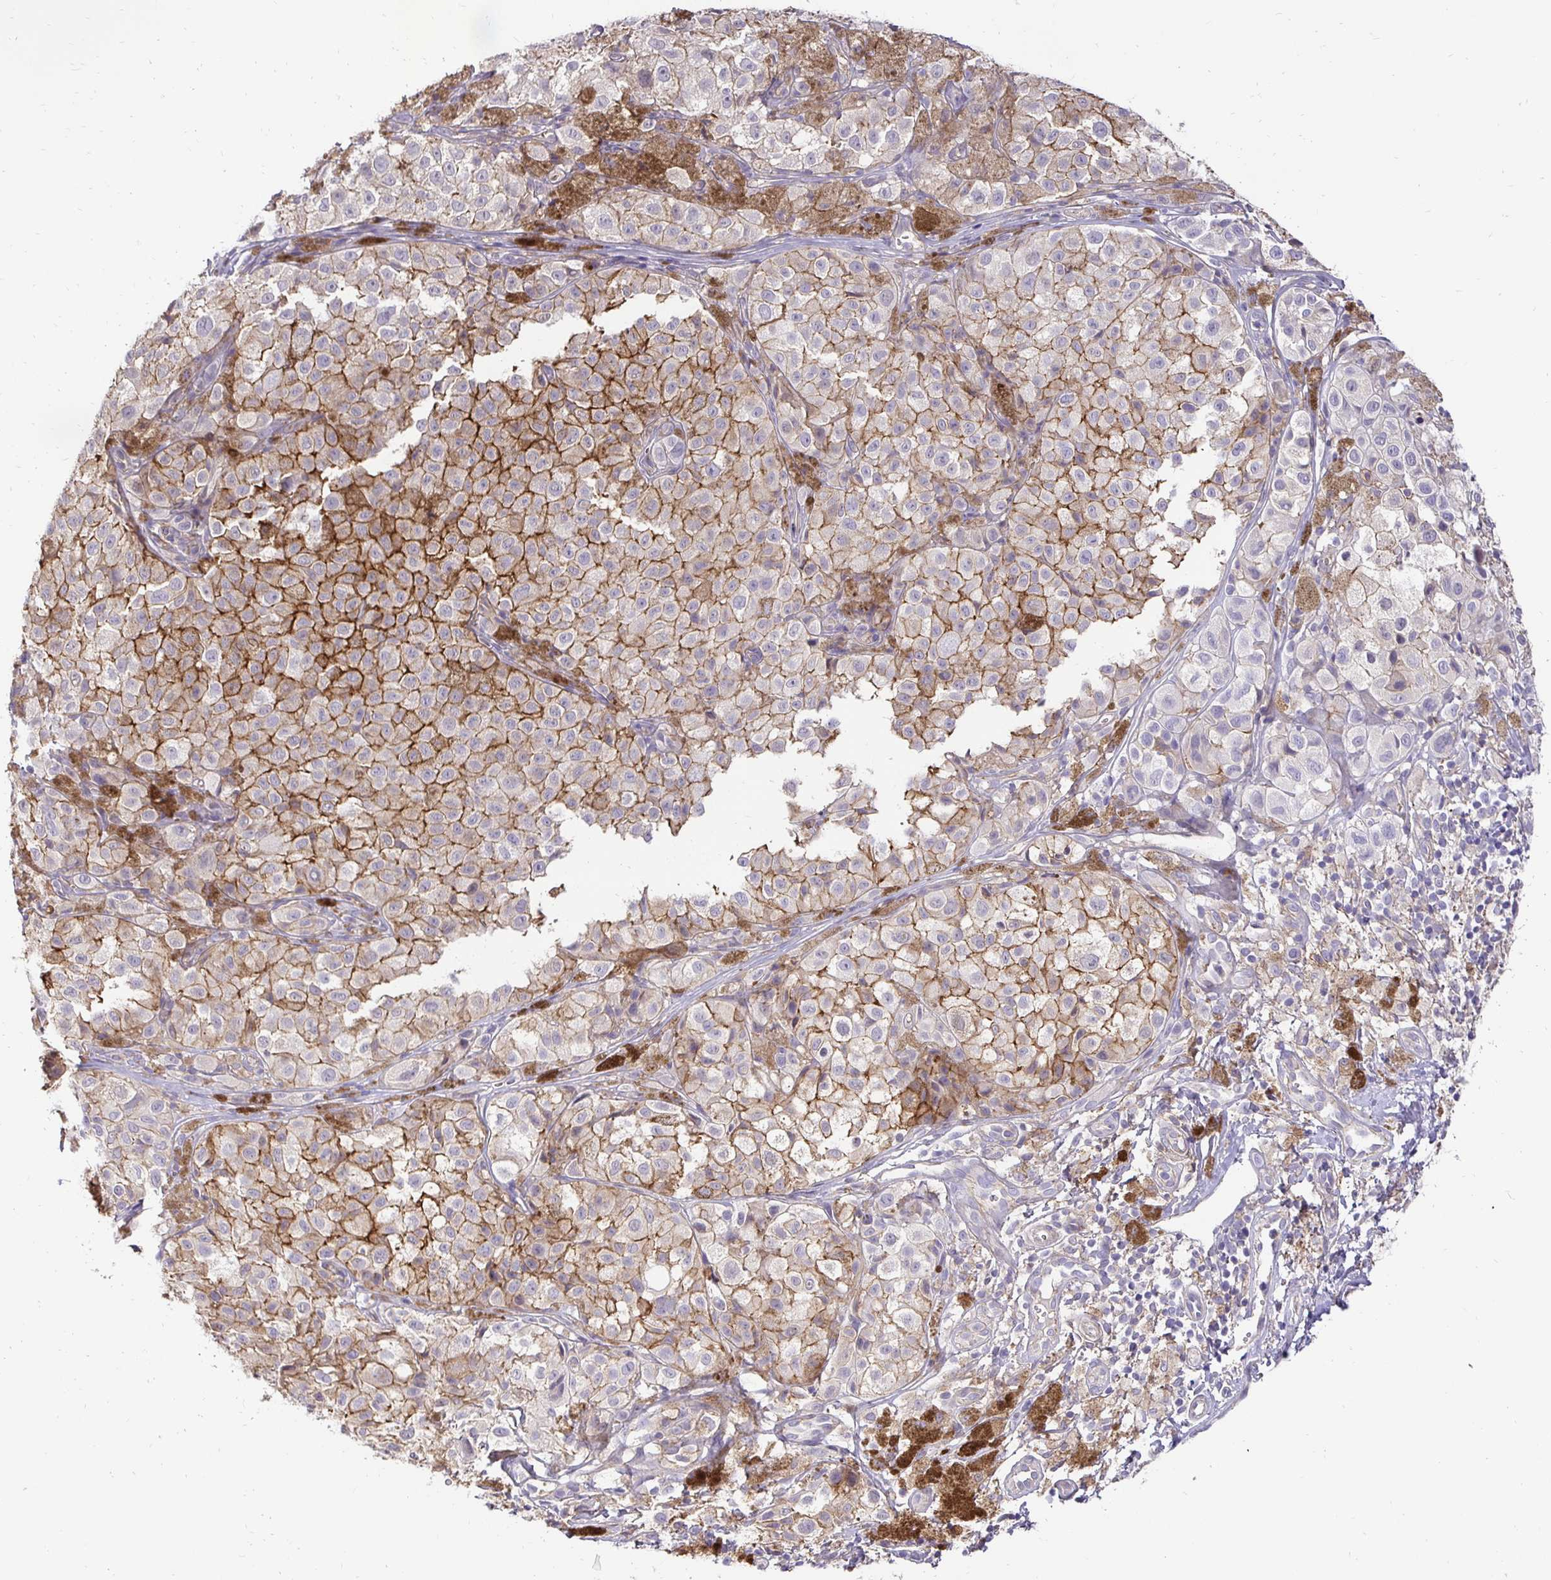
{"staining": {"intensity": "moderate", "quantity": ">75%", "location": "cytoplasmic/membranous"}, "tissue": "melanoma", "cell_type": "Tumor cells", "image_type": "cancer", "snomed": [{"axis": "morphology", "description": "Malignant melanoma, NOS"}, {"axis": "topography", "description": "Skin"}], "caption": "Immunohistochemistry (IHC) histopathology image of human melanoma stained for a protein (brown), which displays medium levels of moderate cytoplasmic/membranous expression in approximately >75% of tumor cells.", "gene": "SLC9A1", "patient": {"sex": "male", "age": 61}}